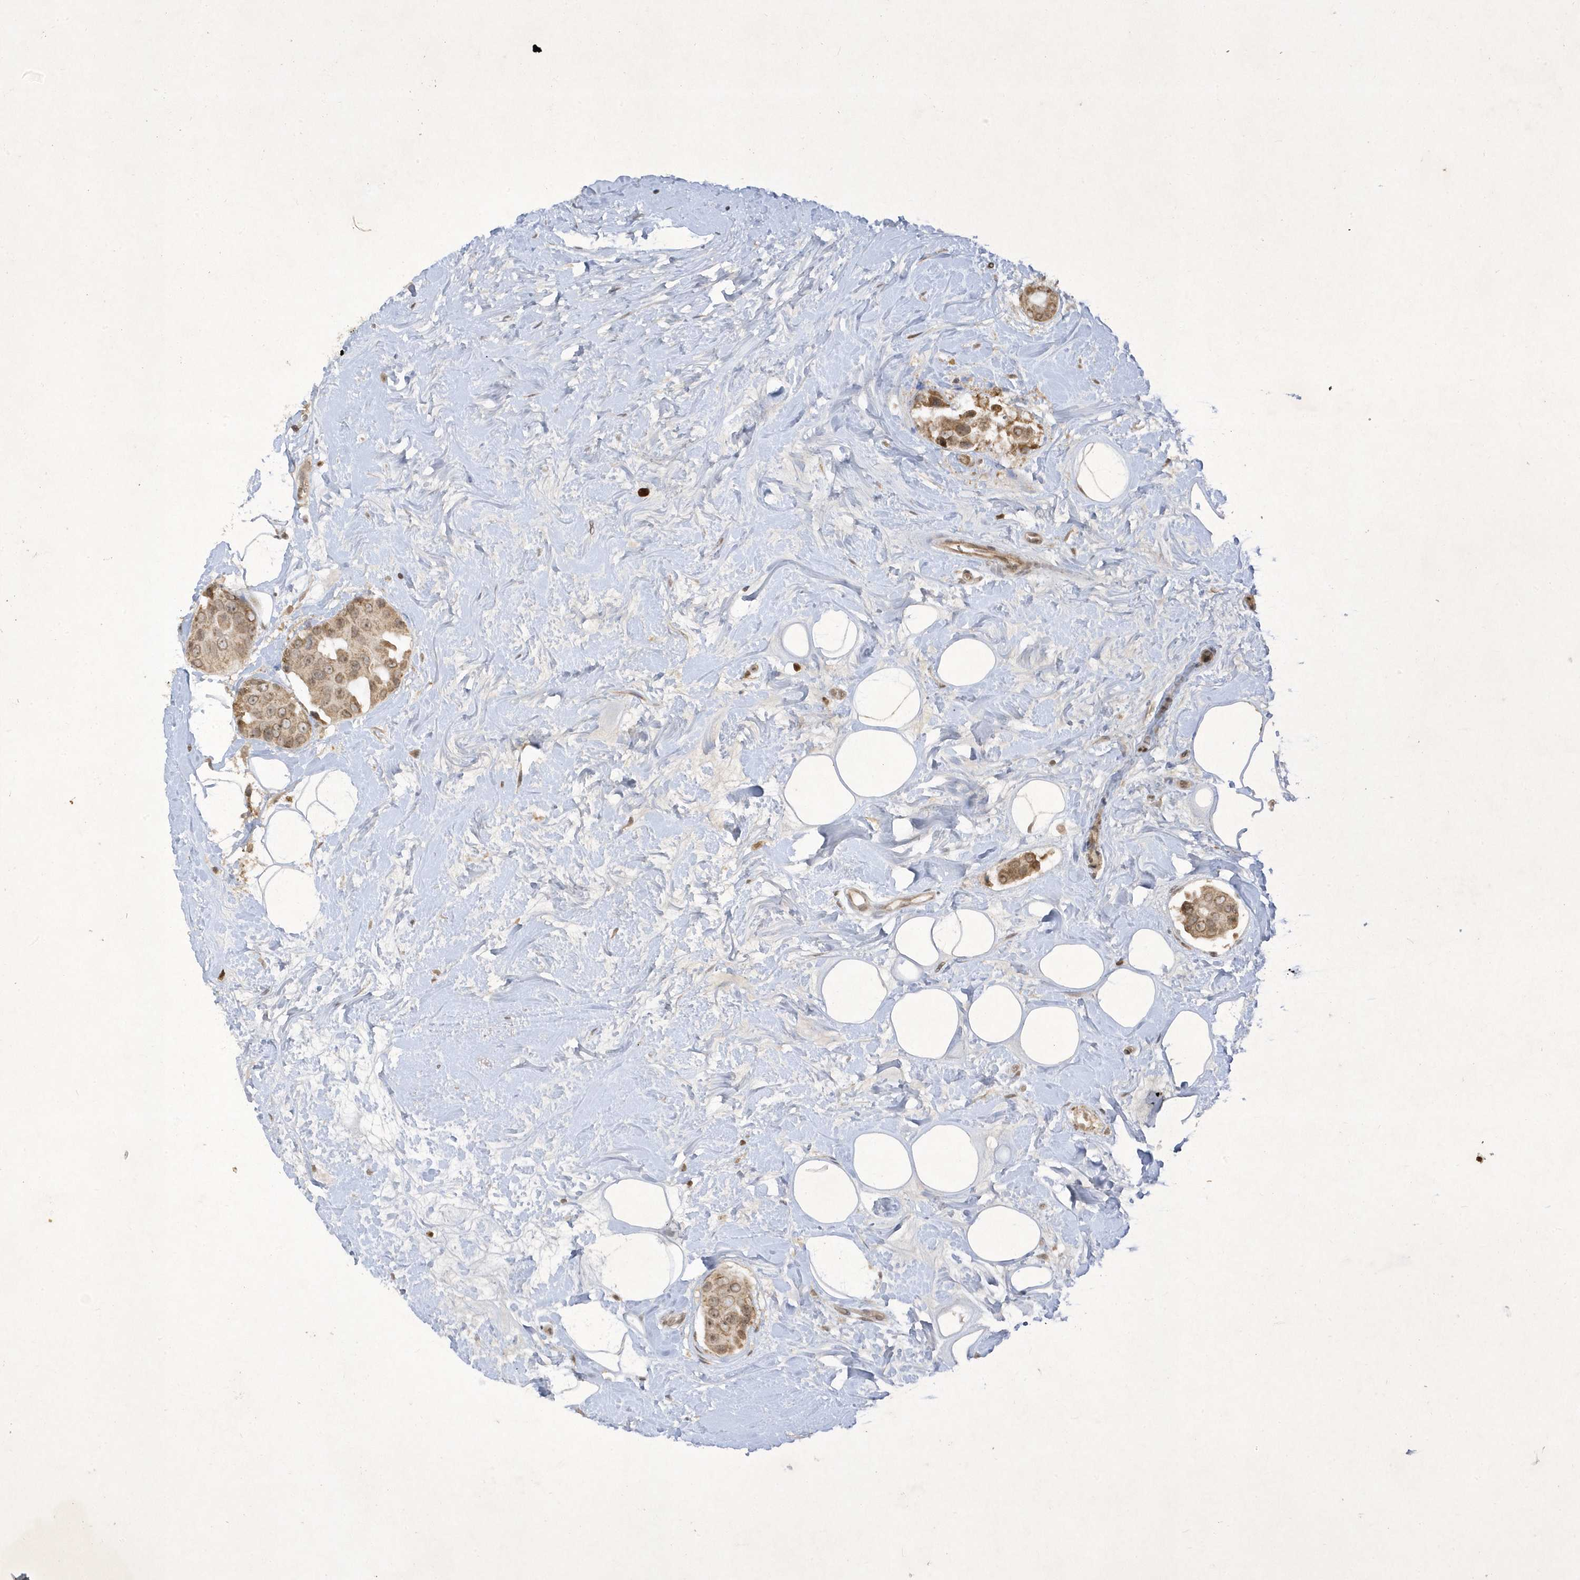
{"staining": {"intensity": "moderate", "quantity": ">75%", "location": "cytoplasmic/membranous"}, "tissue": "breast cancer", "cell_type": "Tumor cells", "image_type": "cancer", "snomed": [{"axis": "morphology", "description": "Normal tissue, NOS"}, {"axis": "morphology", "description": "Duct carcinoma"}, {"axis": "topography", "description": "Breast"}], "caption": "Immunohistochemistry (IHC) histopathology image of human breast cancer (invasive ductal carcinoma) stained for a protein (brown), which demonstrates medium levels of moderate cytoplasmic/membranous positivity in about >75% of tumor cells.", "gene": "ZNF213", "patient": {"sex": "female", "age": 39}}